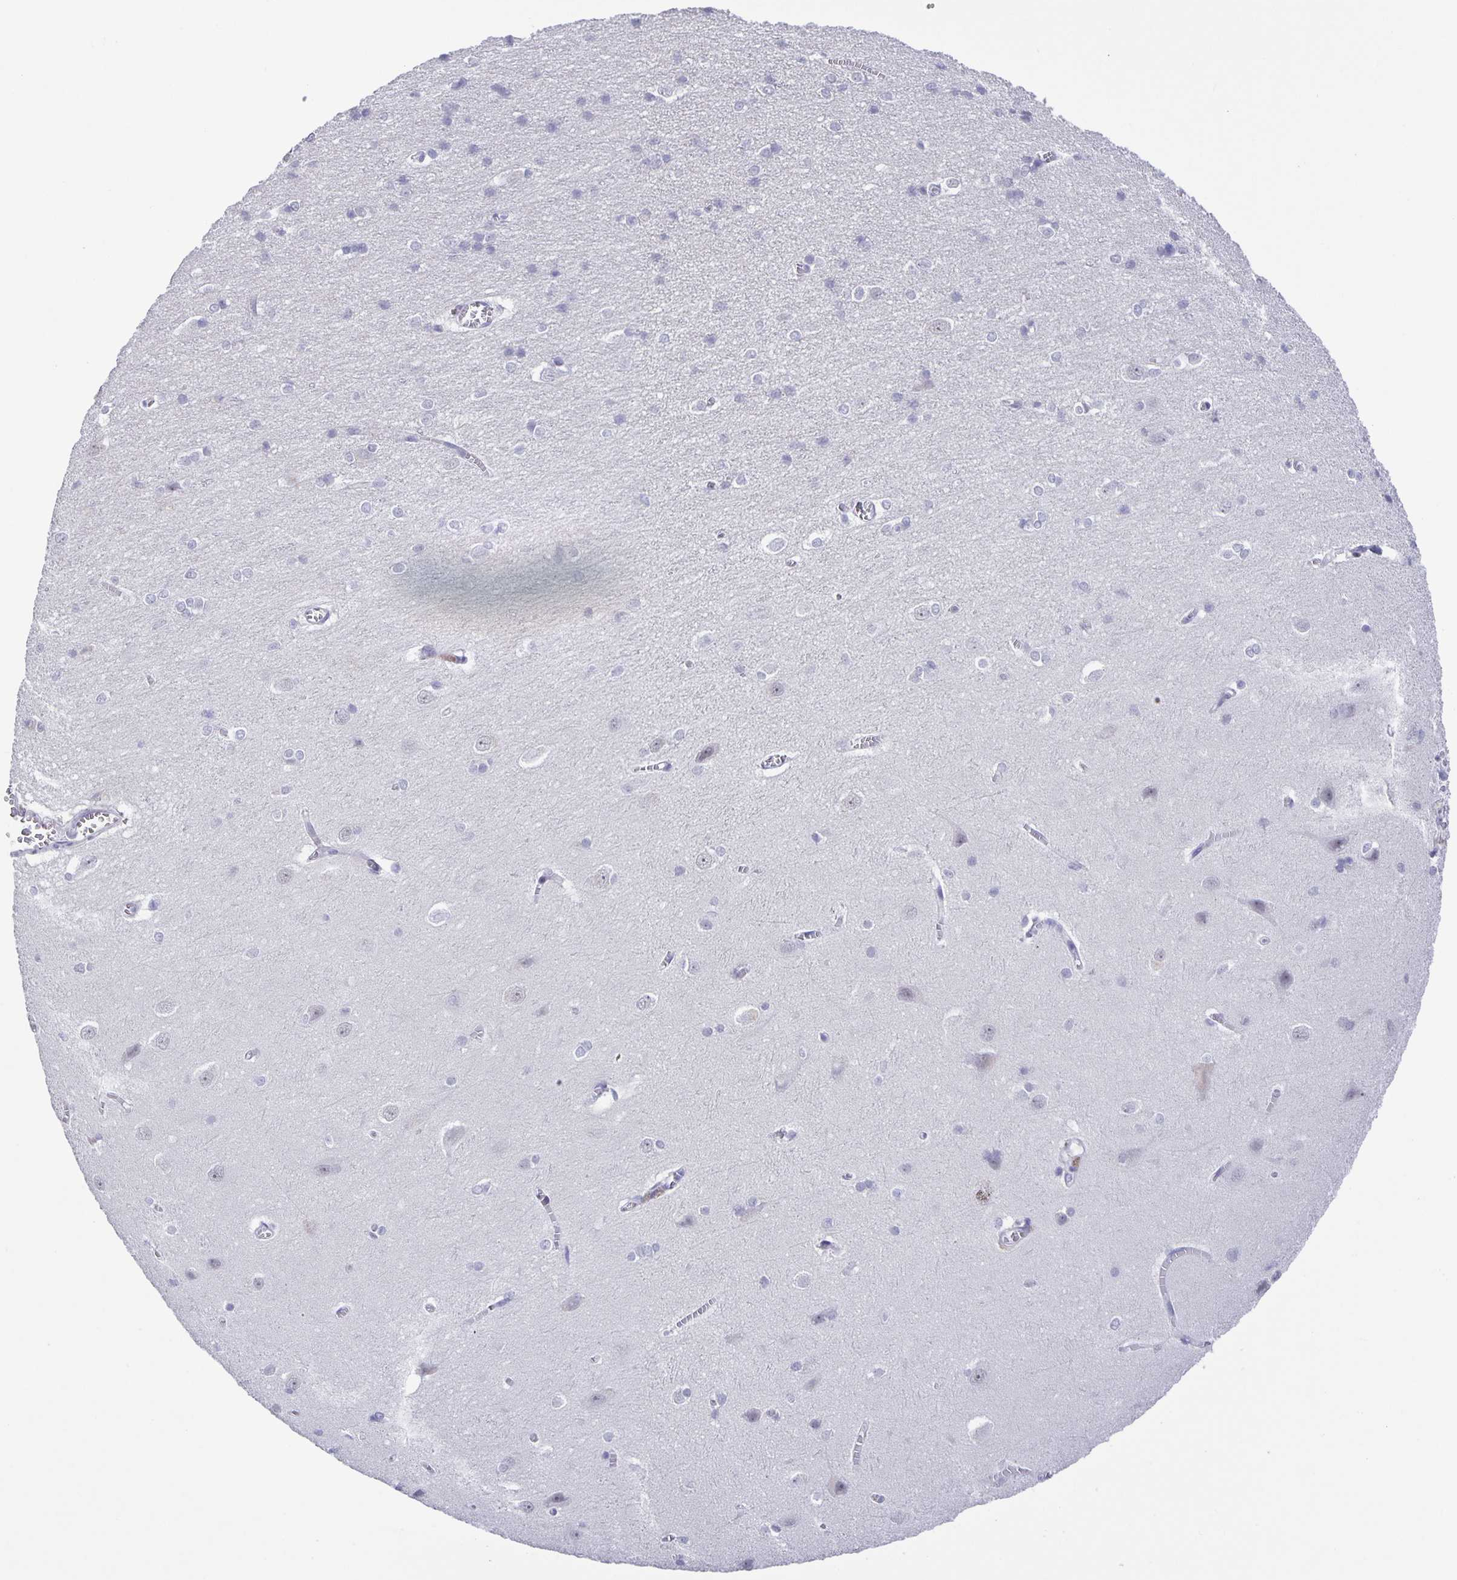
{"staining": {"intensity": "negative", "quantity": "none", "location": "none"}, "tissue": "cerebral cortex", "cell_type": "Endothelial cells", "image_type": "normal", "snomed": [{"axis": "morphology", "description": "Normal tissue, NOS"}, {"axis": "topography", "description": "Cerebral cortex"}], "caption": "A high-resolution photomicrograph shows immunohistochemistry (IHC) staining of normal cerebral cortex, which reveals no significant positivity in endothelial cells.", "gene": "PHRF1", "patient": {"sex": "male", "age": 37}}